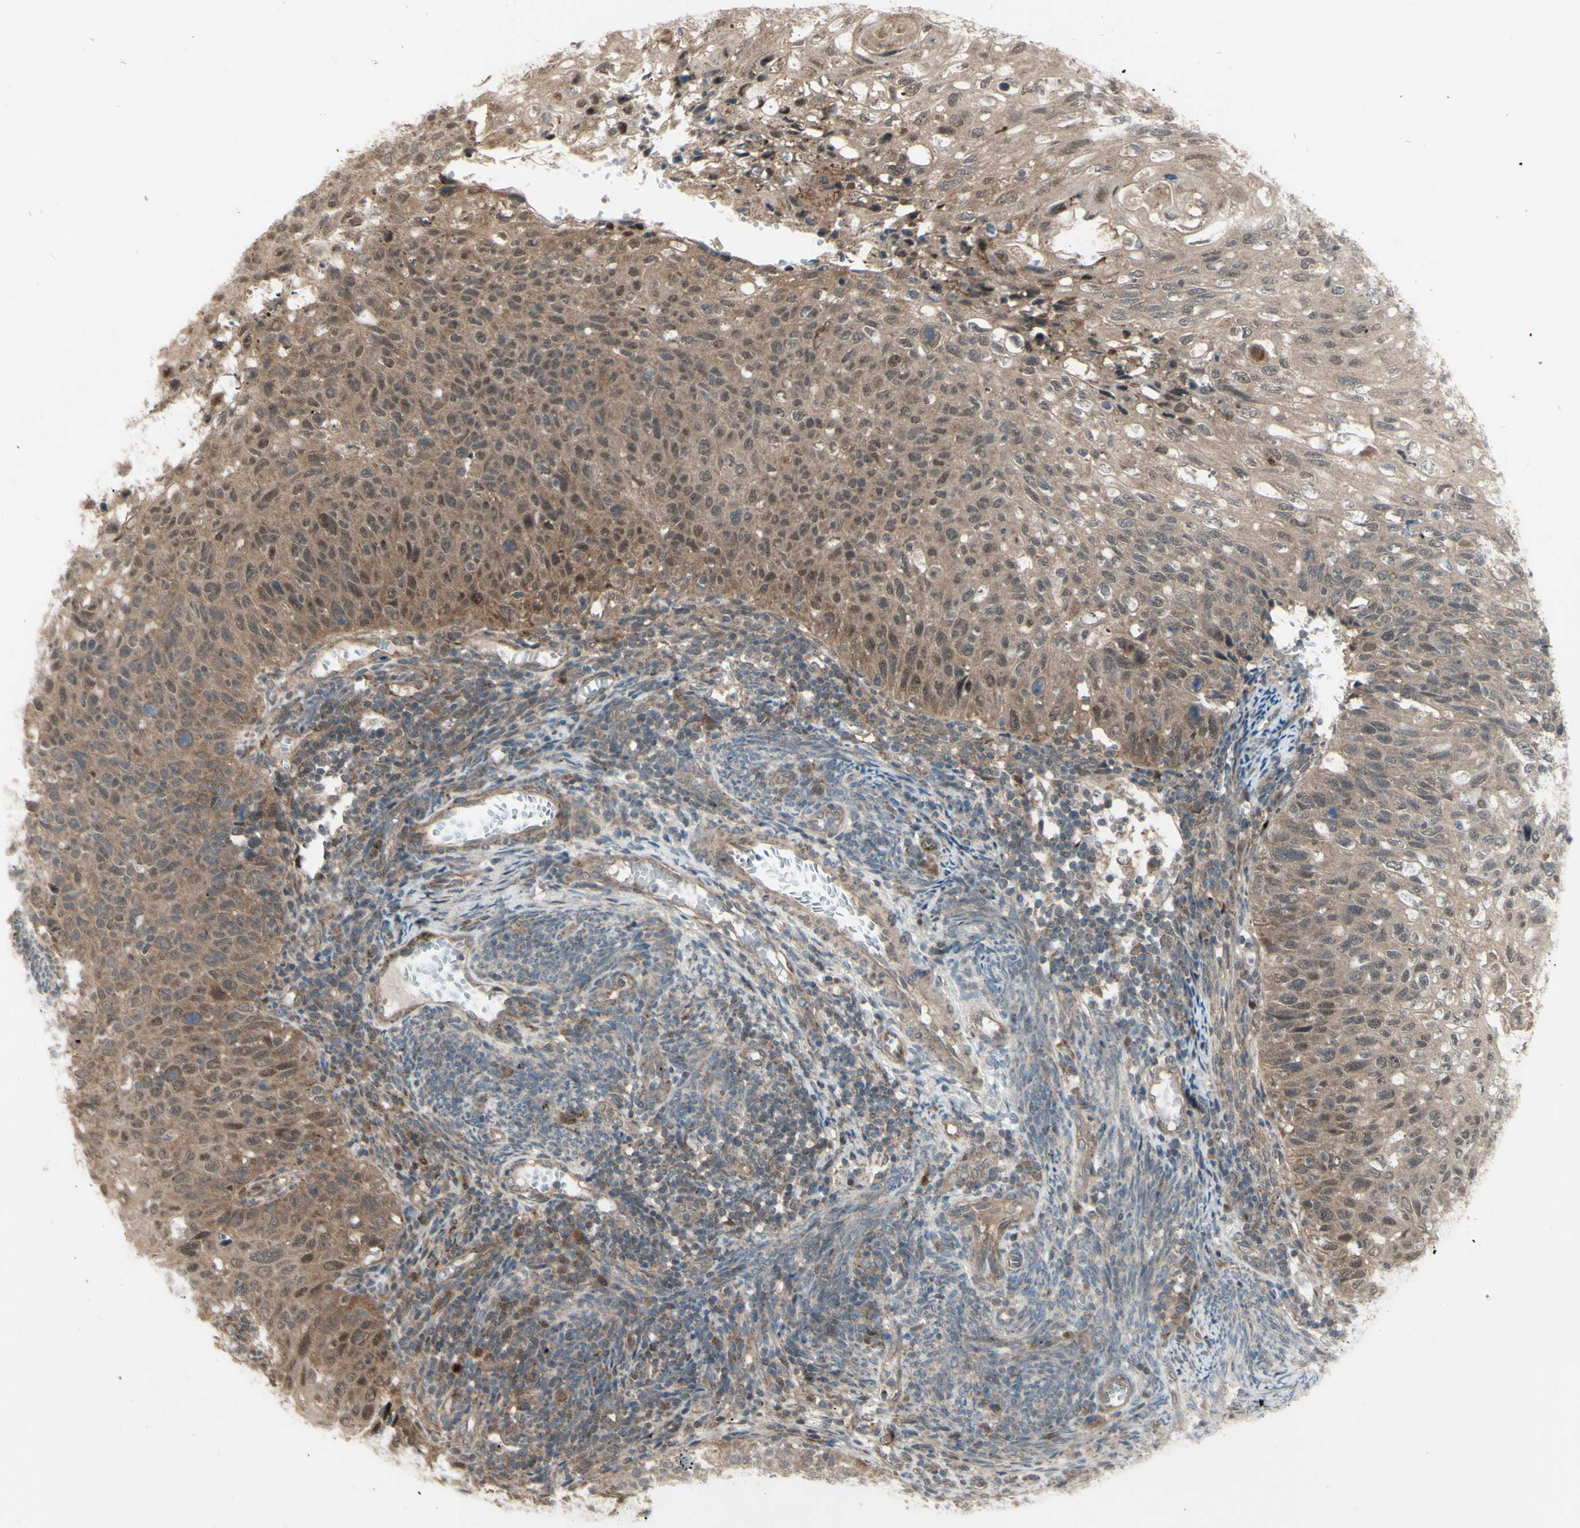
{"staining": {"intensity": "moderate", "quantity": ">75%", "location": "cytoplasmic/membranous,nuclear"}, "tissue": "cervical cancer", "cell_type": "Tumor cells", "image_type": "cancer", "snomed": [{"axis": "morphology", "description": "Squamous cell carcinoma, NOS"}, {"axis": "topography", "description": "Cervix"}], "caption": "There is medium levels of moderate cytoplasmic/membranous and nuclear staining in tumor cells of squamous cell carcinoma (cervical), as demonstrated by immunohistochemical staining (brown color).", "gene": "OSTM1", "patient": {"sex": "female", "age": 70}}